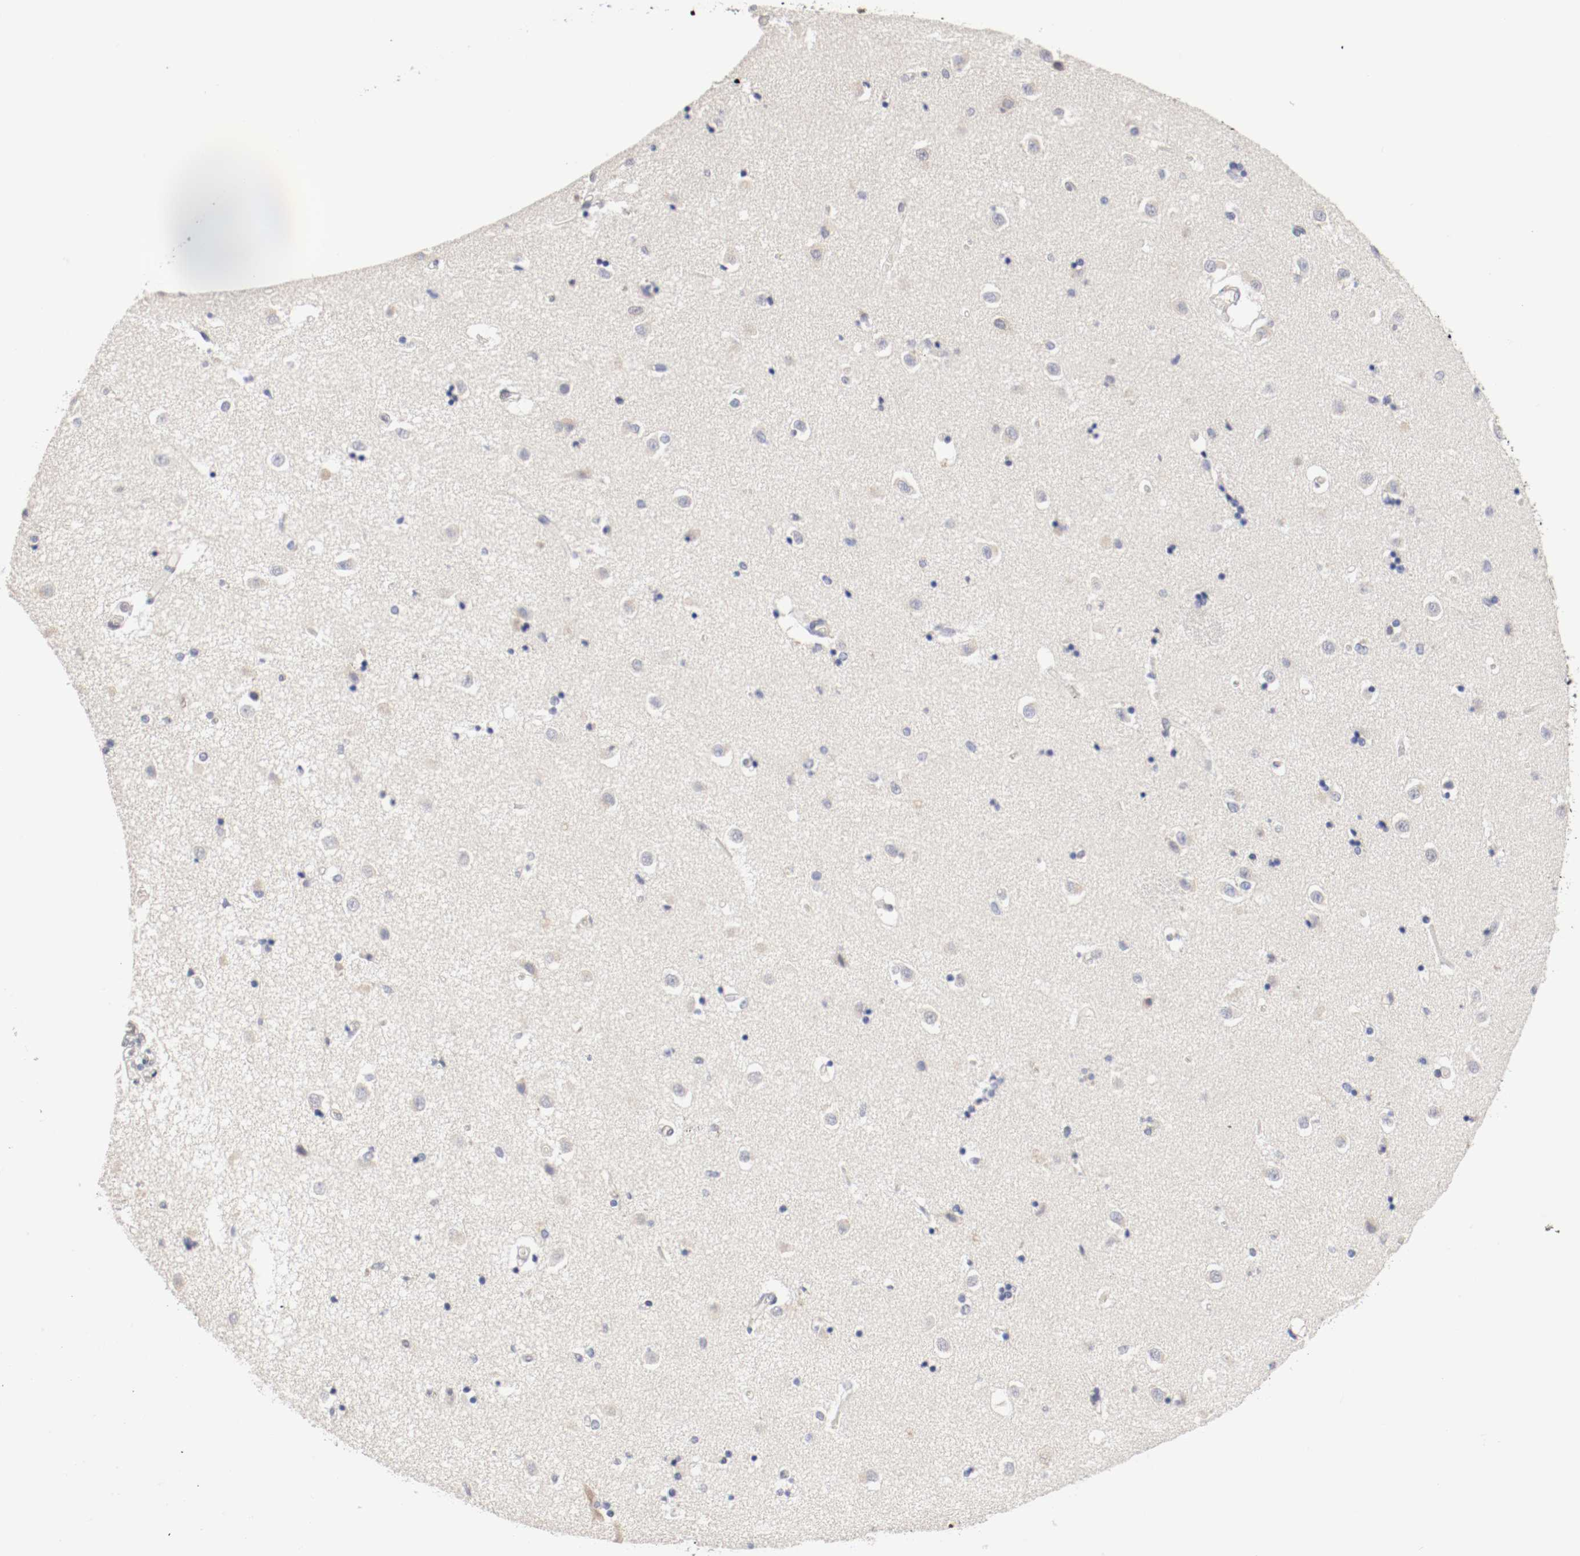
{"staining": {"intensity": "negative", "quantity": "none", "location": "none"}, "tissue": "caudate", "cell_type": "Glial cells", "image_type": "normal", "snomed": [{"axis": "morphology", "description": "Normal tissue, NOS"}, {"axis": "topography", "description": "Lateral ventricle wall"}], "caption": "Immunohistochemistry micrograph of normal caudate stained for a protein (brown), which demonstrates no positivity in glial cells. (DAB (3,3'-diaminobenzidine) immunohistochemistry (IHC) visualized using brightfield microscopy, high magnification).", "gene": "FOSL2", "patient": {"sex": "female", "age": 54}}